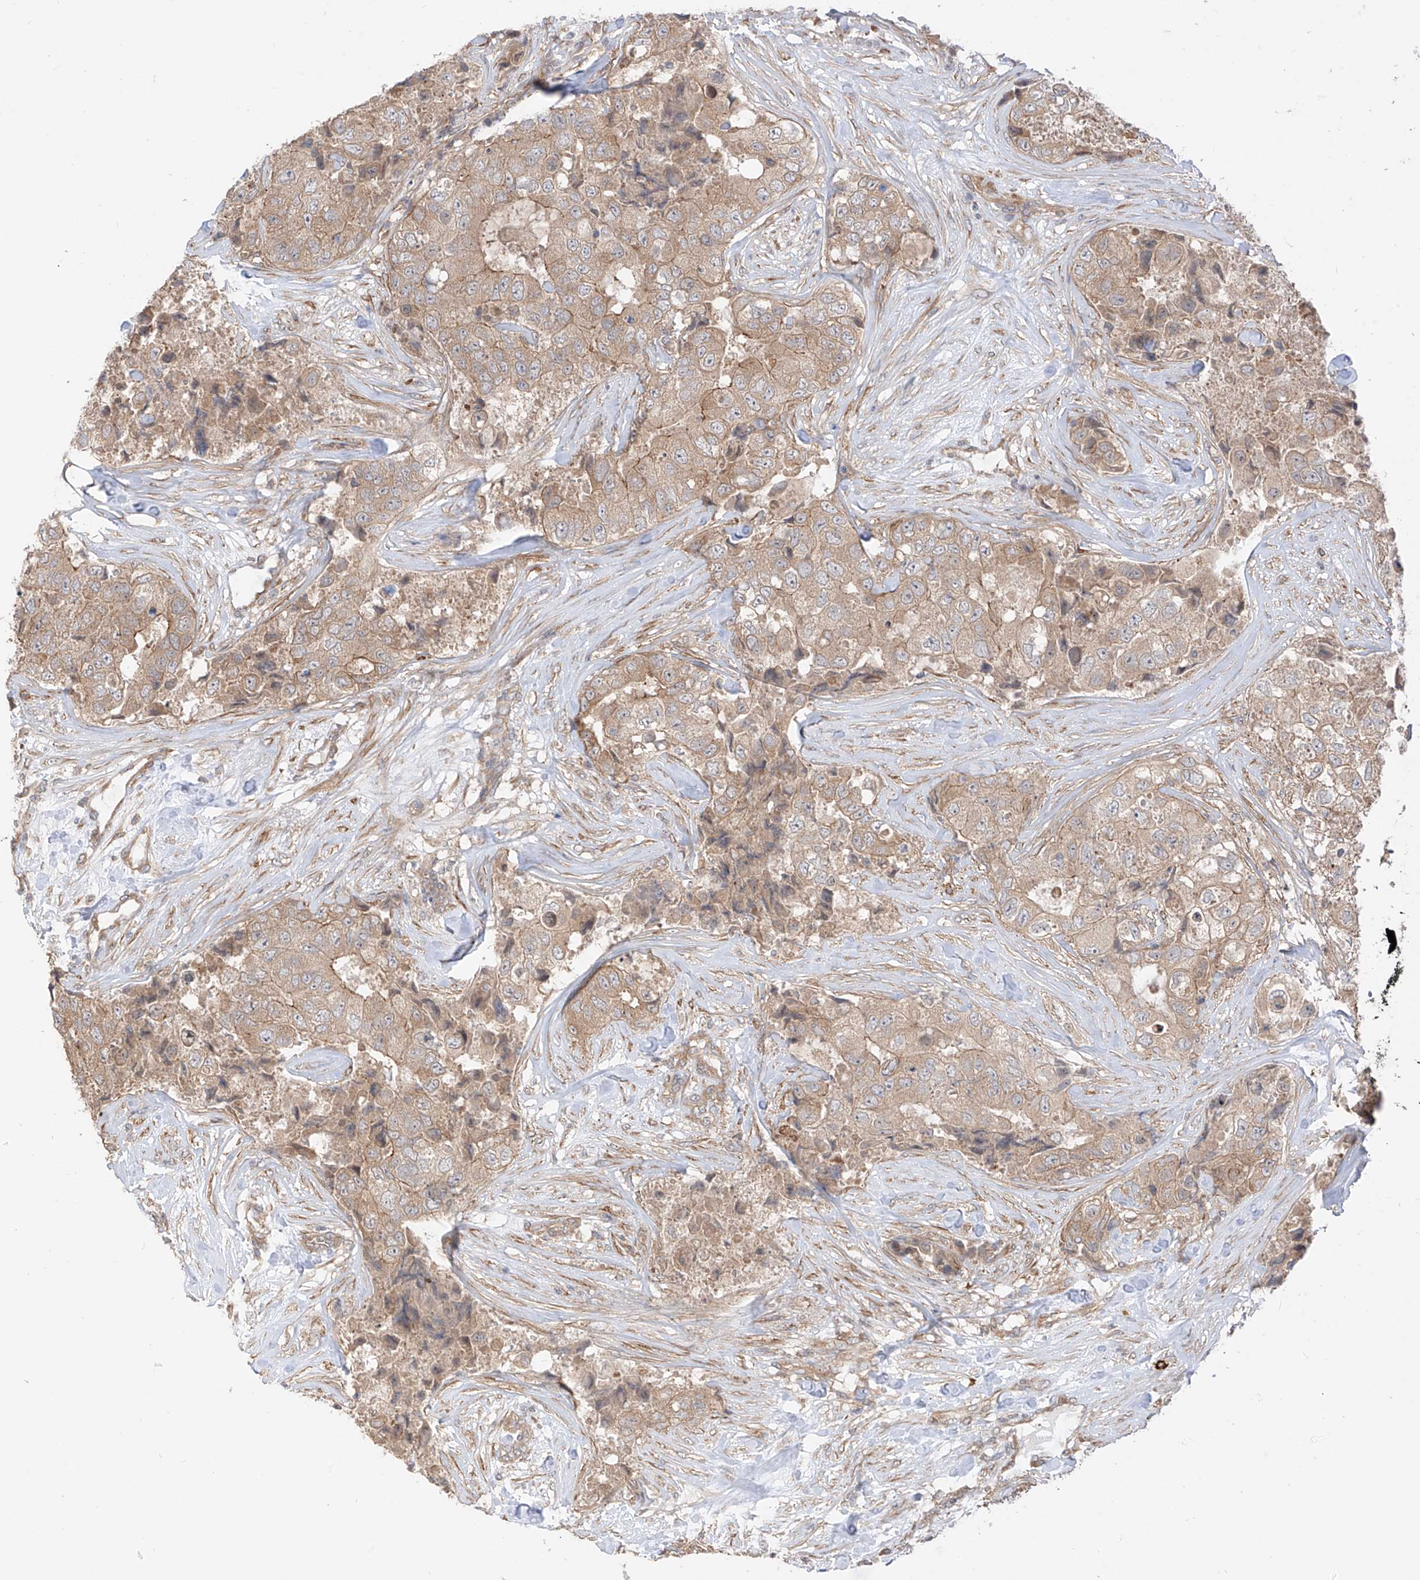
{"staining": {"intensity": "weak", "quantity": ">75%", "location": "cytoplasmic/membranous"}, "tissue": "breast cancer", "cell_type": "Tumor cells", "image_type": "cancer", "snomed": [{"axis": "morphology", "description": "Duct carcinoma"}, {"axis": "topography", "description": "Breast"}], "caption": "A high-resolution image shows IHC staining of breast cancer, which shows weak cytoplasmic/membranous positivity in about >75% of tumor cells. (IHC, brightfield microscopy, high magnification).", "gene": "MTUS2", "patient": {"sex": "female", "age": 62}}